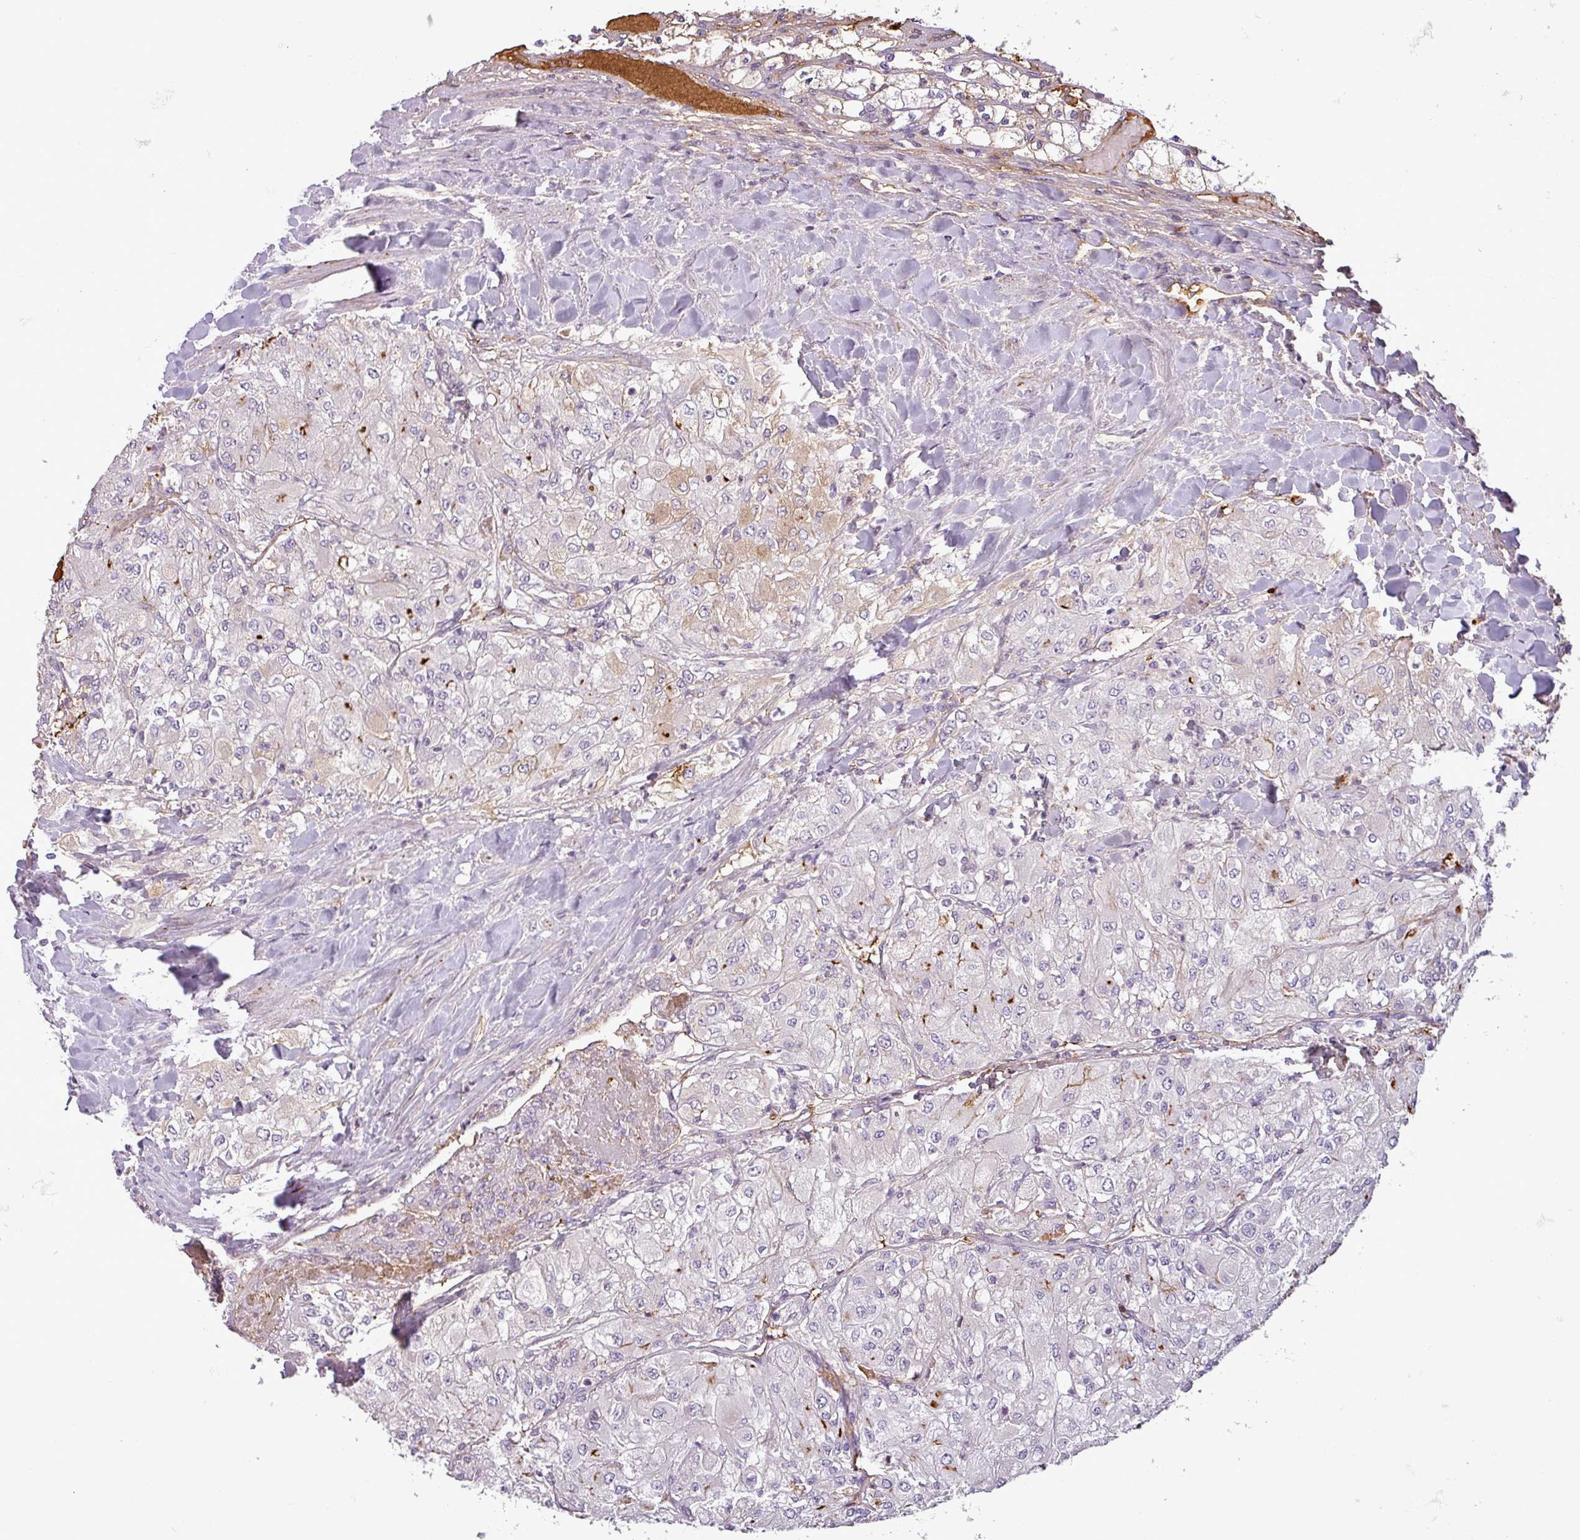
{"staining": {"intensity": "weak", "quantity": "<25%", "location": "cytoplasmic/membranous"}, "tissue": "renal cancer", "cell_type": "Tumor cells", "image_type": "cancer", "snomed": [{"axis": "morphology", "description": "Adenocarcinoma, NOS"}, {"axis": "topography", "description": "Kidney"}], "caption": "Adenocarcinoma (renal) was stained to show a protein in brown. There is no significant expression in tumor cells.", "gene": "APOC1", "patient": {"sex": "male", "age": 80}}